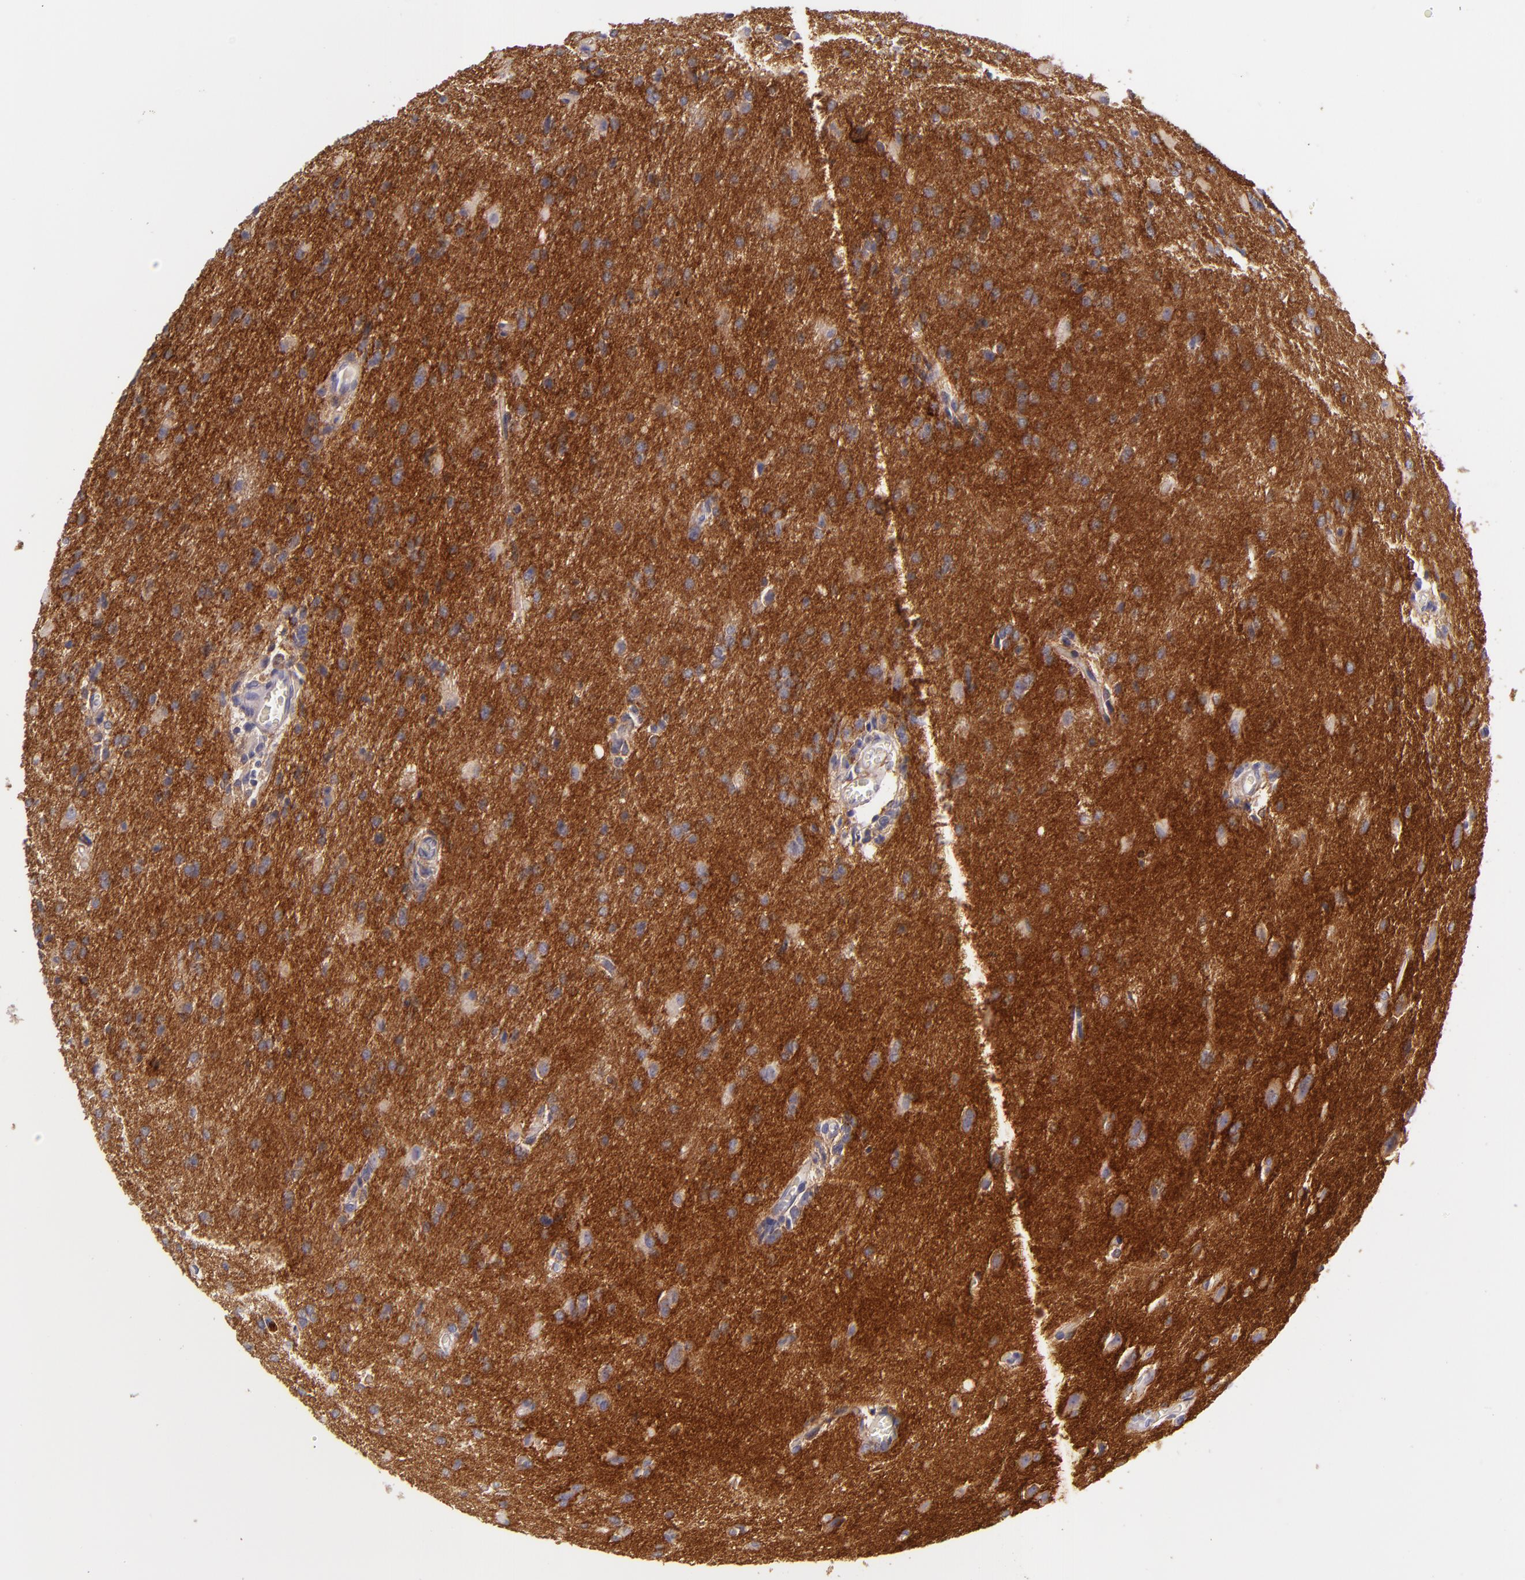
{"staining": {"intensity": "strong", "quantity": ">75%", "location": "cytoplasmic/membranous"}, "tissue": "glioma", "cell_type": "Tumor cells", "image_type": "cancer", "snomed": [{"axis": "morphology", "description": "Glioma, malignant, High grade"}, {"axis": "topography", "description": "Brain"}], "caption": "DAB immunohistochemical staining of malignant high-grade glioma displays strong cytoplasmic/membranous protein positivity in about >75% of tumor cells.", "gene": "C5AR1", "patient": {"sex": "male", "age": 68}}